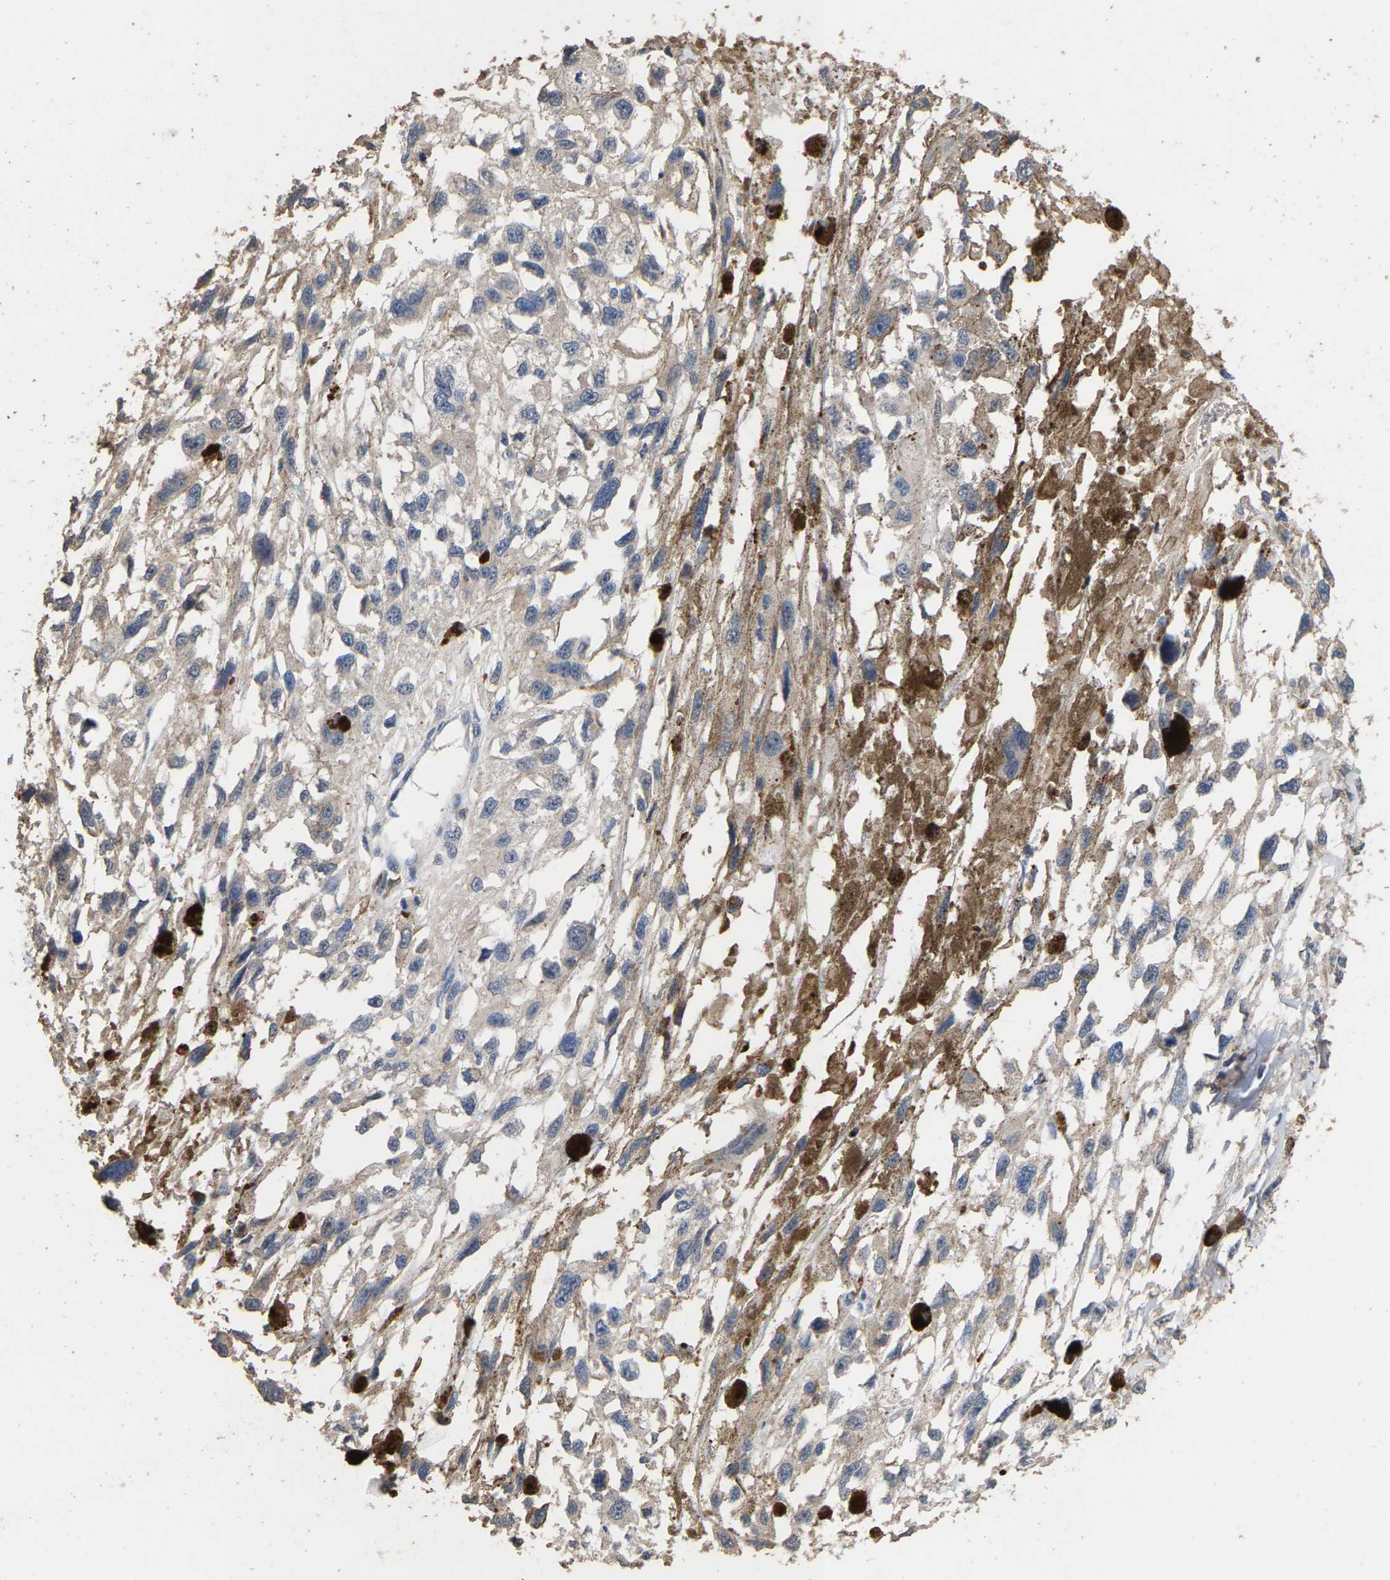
{"staining": {"intensity": "negative", "quantity": "none", "location": "none"}, "tissue": "melanoma", "cell_type": "Tumor cells", "image_type": "cancer", "snomed": [{"axis": "morphology", "description": "Malignant melanoma, Metastatic site"}, {"axis": "topography", "description": "Lymph node"}], "caption": "The photomicrograph shows no staining of tumor cells in malignant melanoma (metastatic site). (DAB (3,3'-diaminobenzidine) immunohistochemistry (IHC) visualized using brightfield microscopy, high magnification).", "gene": "TDRKH", "patient": {"sex": "male", "age": 59}}